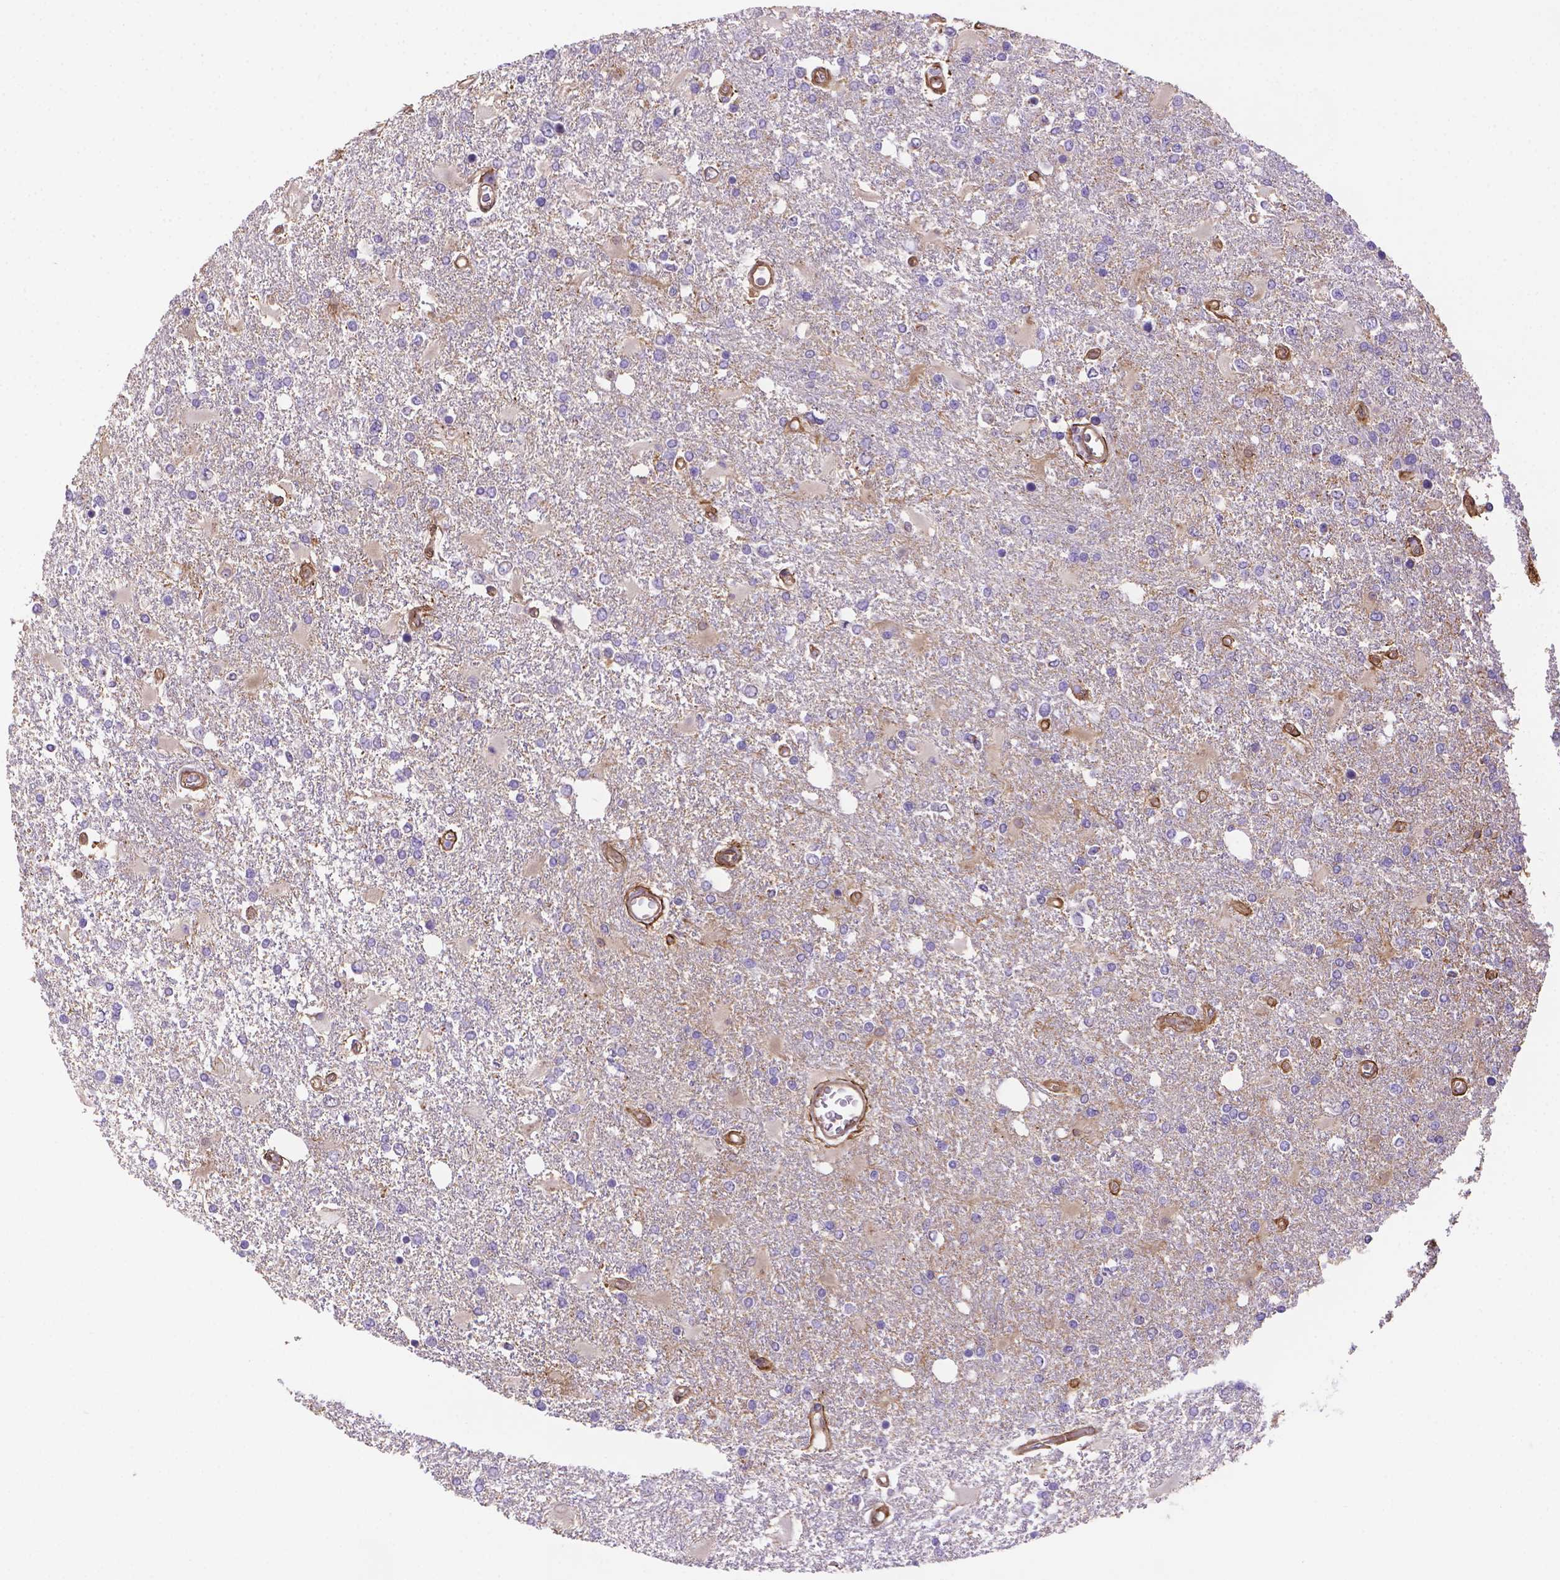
{"staining": {"intensity": "negative", "quantity": "none", "location": "none"}, "tissue": "glioma", "cell_type": "Tumor cells", "image_type": "cancer", "snomed": [{"axis": "morphology", "description": "Glioma, malignant, High grade"}, {"axis": "topography", "description": "Cerebral cortex"}], "caption": "Tumor cells are negative for brown protein staining in high-grade glioma (malignant). (Brightfield microscopy of DAB immunohistochemistry (IHC) at high magnification).", "gene": "YAP1", "patient": {"sex": "male", "age": 79}}